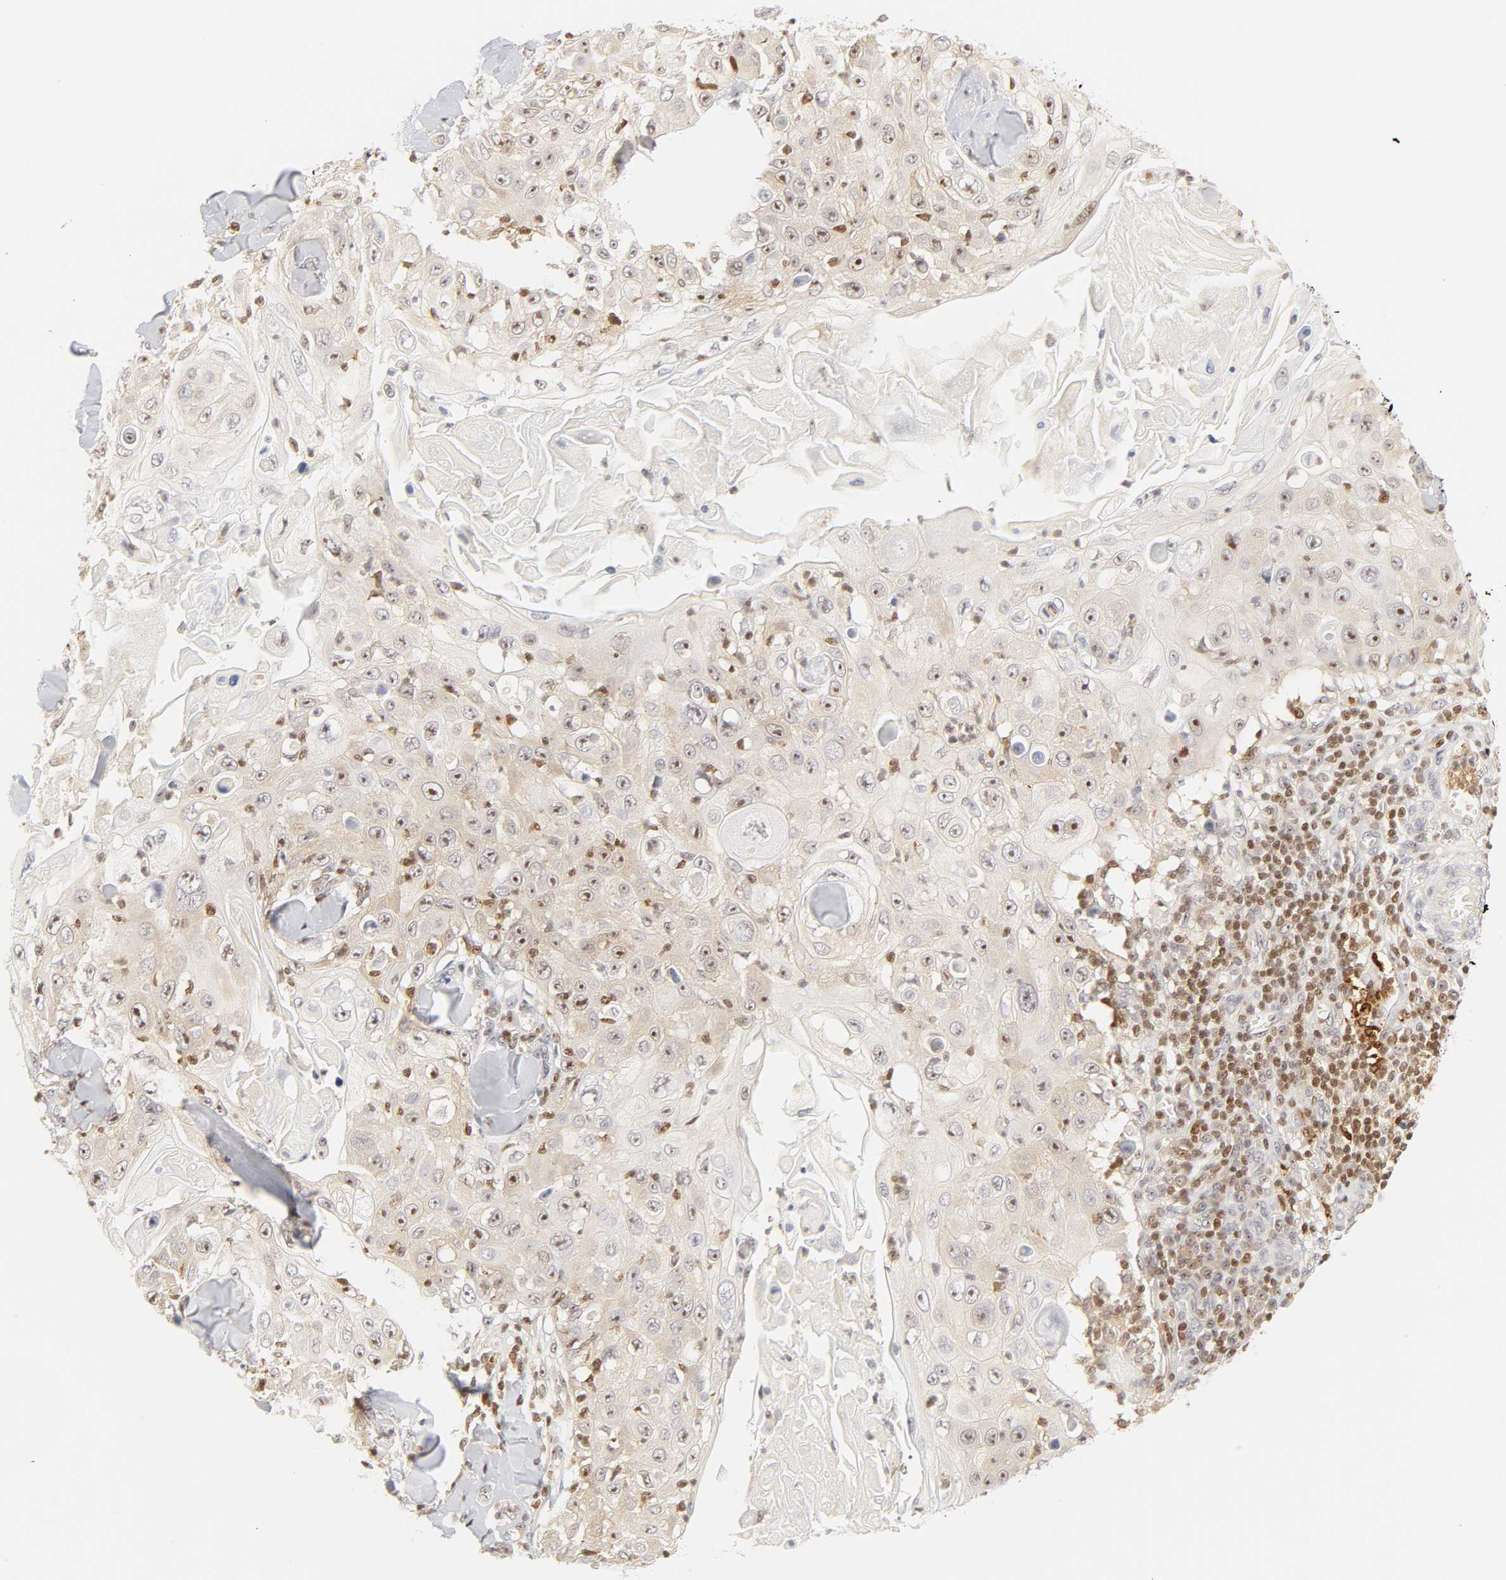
{"staining": {"intensity": "weak", "quantity": "25%-75%", "location": "cytoplasmic/membranous,nuclear"}, "tissue": "skin cancer", "cell_type": "Tumor cells", "image_type": "cancer", "snomed": [{"axis": "morphology", "description": "Squamous cell carcinoma, NOS"}, {"axis": "topography", "description": "Skin"}], "caption": "The image exhibits immunohistochemical staining of squamous cell carcinoma (skin). There is weak cytoplasmic/membranous and nuclear expression is appreciated in about 25%-75% of tumor cells.", "gene": "KIF2A", "patient": {"sex": "male", "age": 86}}